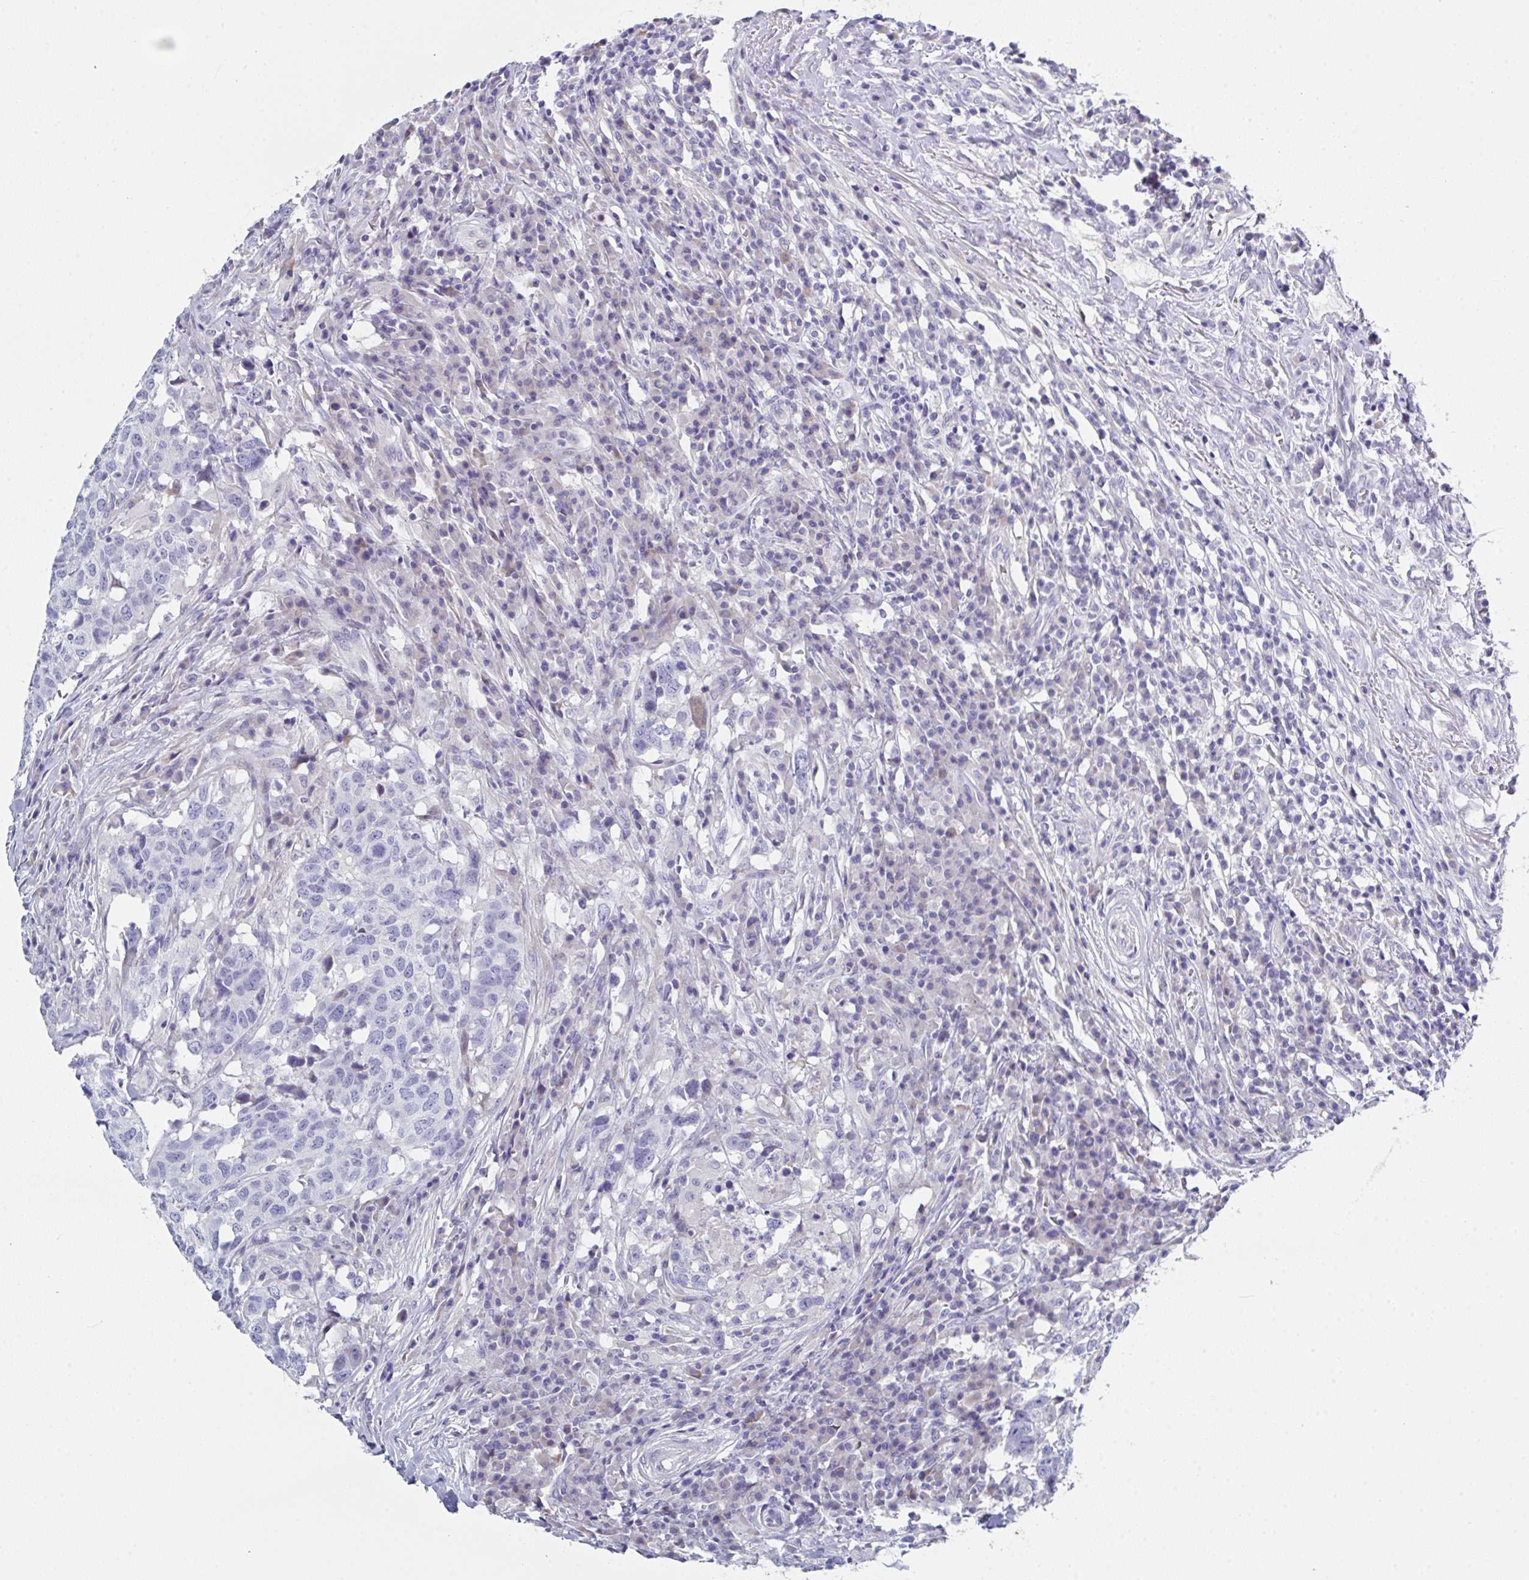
{"staining": {"intensity": "negative", "quantity": "none", "location": "none"}, "tissue": "head and neck cancer", "cell_type": "Tumor cells", "image_type": "cancer", "snomed": [{"axis": "morphology", "description": "Normal tissue, NOS"}, {"axis": "morphology", "description": "Squamous cell carcinoma, NOS"}, {"axis": "topography", "description": "Skeletal muscle"}, {"axis": "topography", "description": "Vascular tissue"}, {"axis": "topography", "description": "Peripheral nerve tissue"}, {"axis": "topography", "description": "Head-Neck"}], "caption": "Human head and neck squamous cell carcinoma stained for a protein using immunohistochemistry (IHC) reveals no expression in tumor cells.", "gene": "FBXO47", "patient": {"sex": "male", "age": 66}}